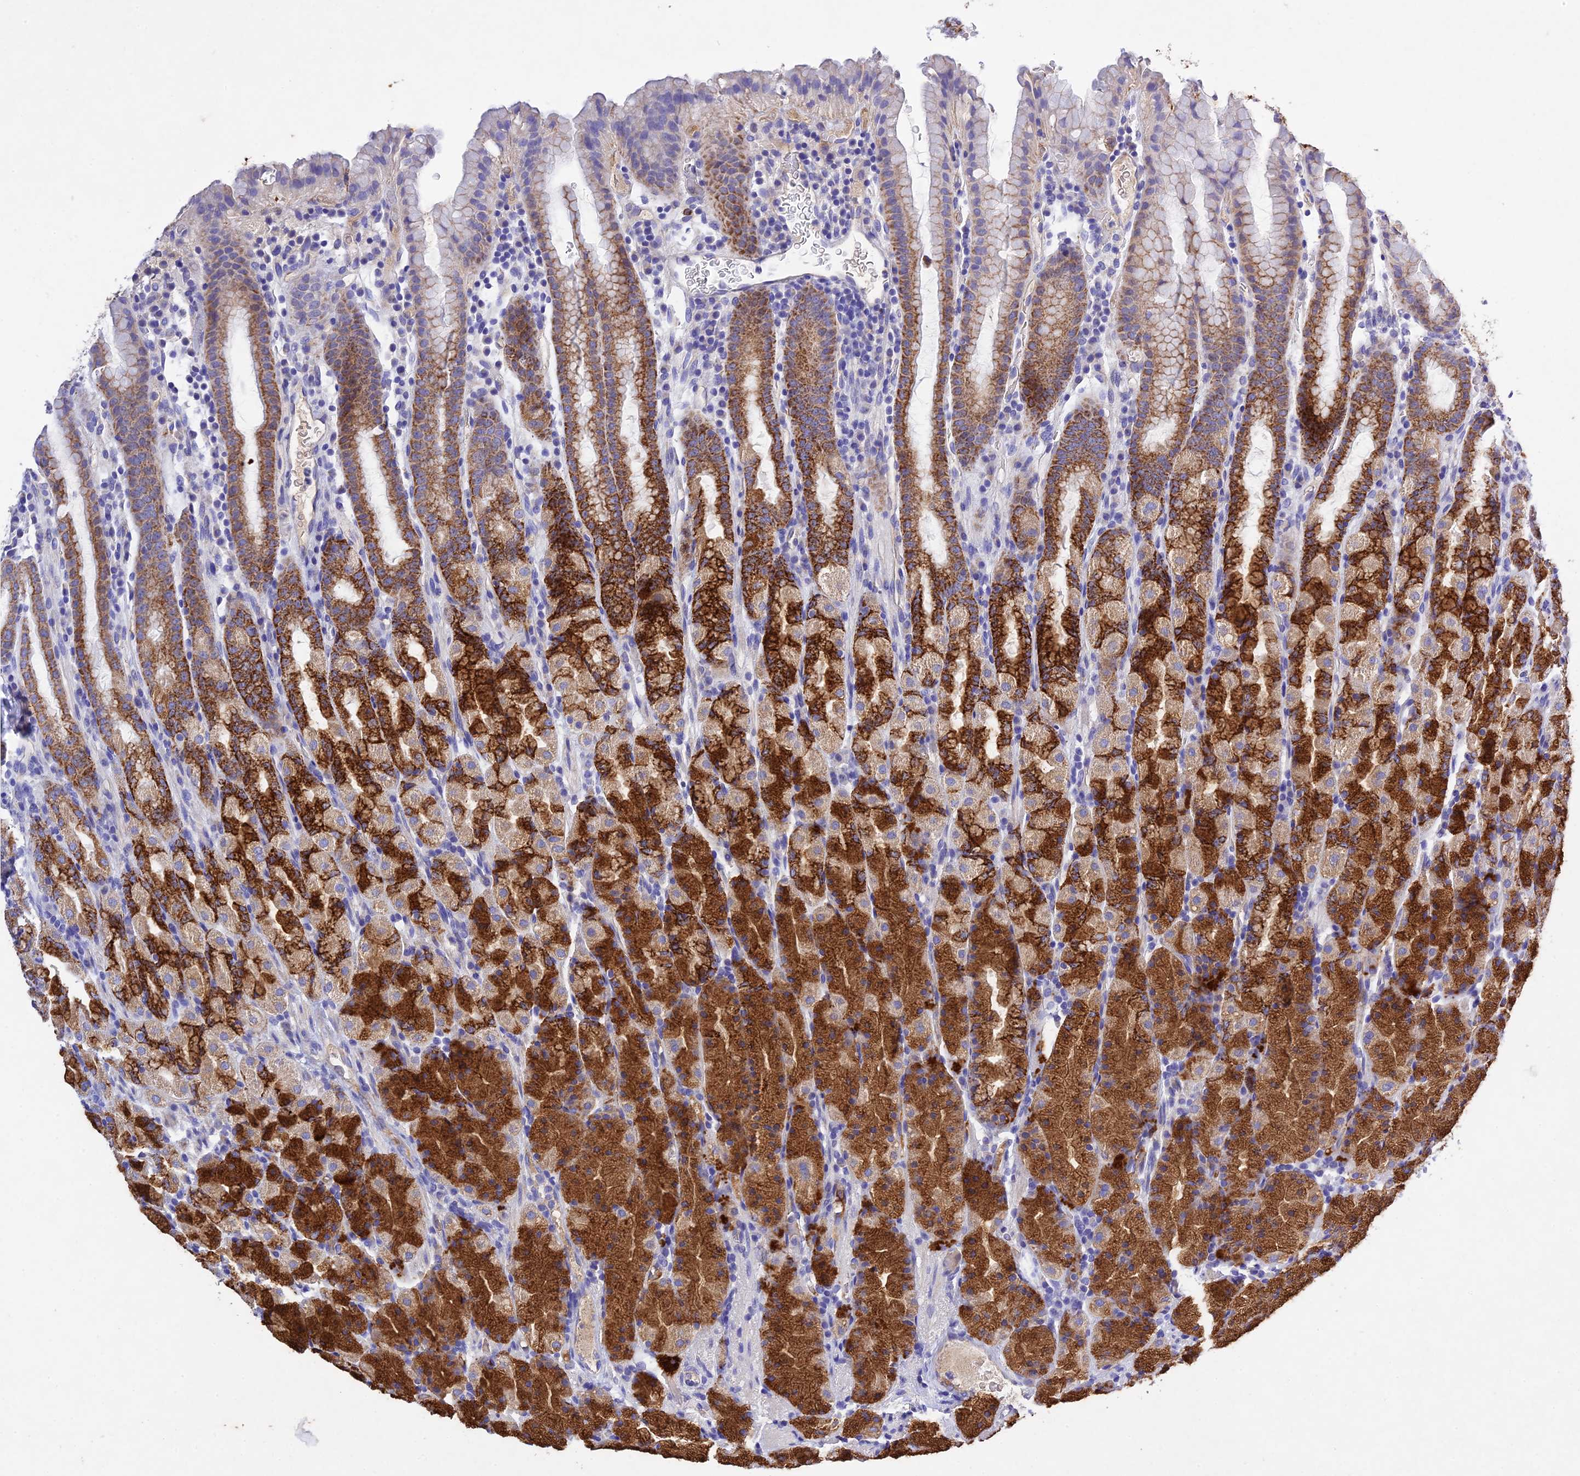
{"staining": {"intensity": "strong", "quantity": ">75%", "location": "cytoplasmic/membranous"}, "tissue": "stomach", "cell_type": "Glandular cells", "image_type": "normal", "snomed": [{"axis": "morphology", "description": "Normal tissue, NOS"}, {"axis": "topography", "description": "Stomach, upper"}, {"axis": "topography", "description": "Stomach, lower"}, {"axis": "topography", "description": "Small intestine"}], "caption": "Strong cytoplasmic/membranous expression is present in approximately >75% of glandular cells in normal stomach.", "gene": "MS4A5", "patient": {"sex": "male", "age": 68}}